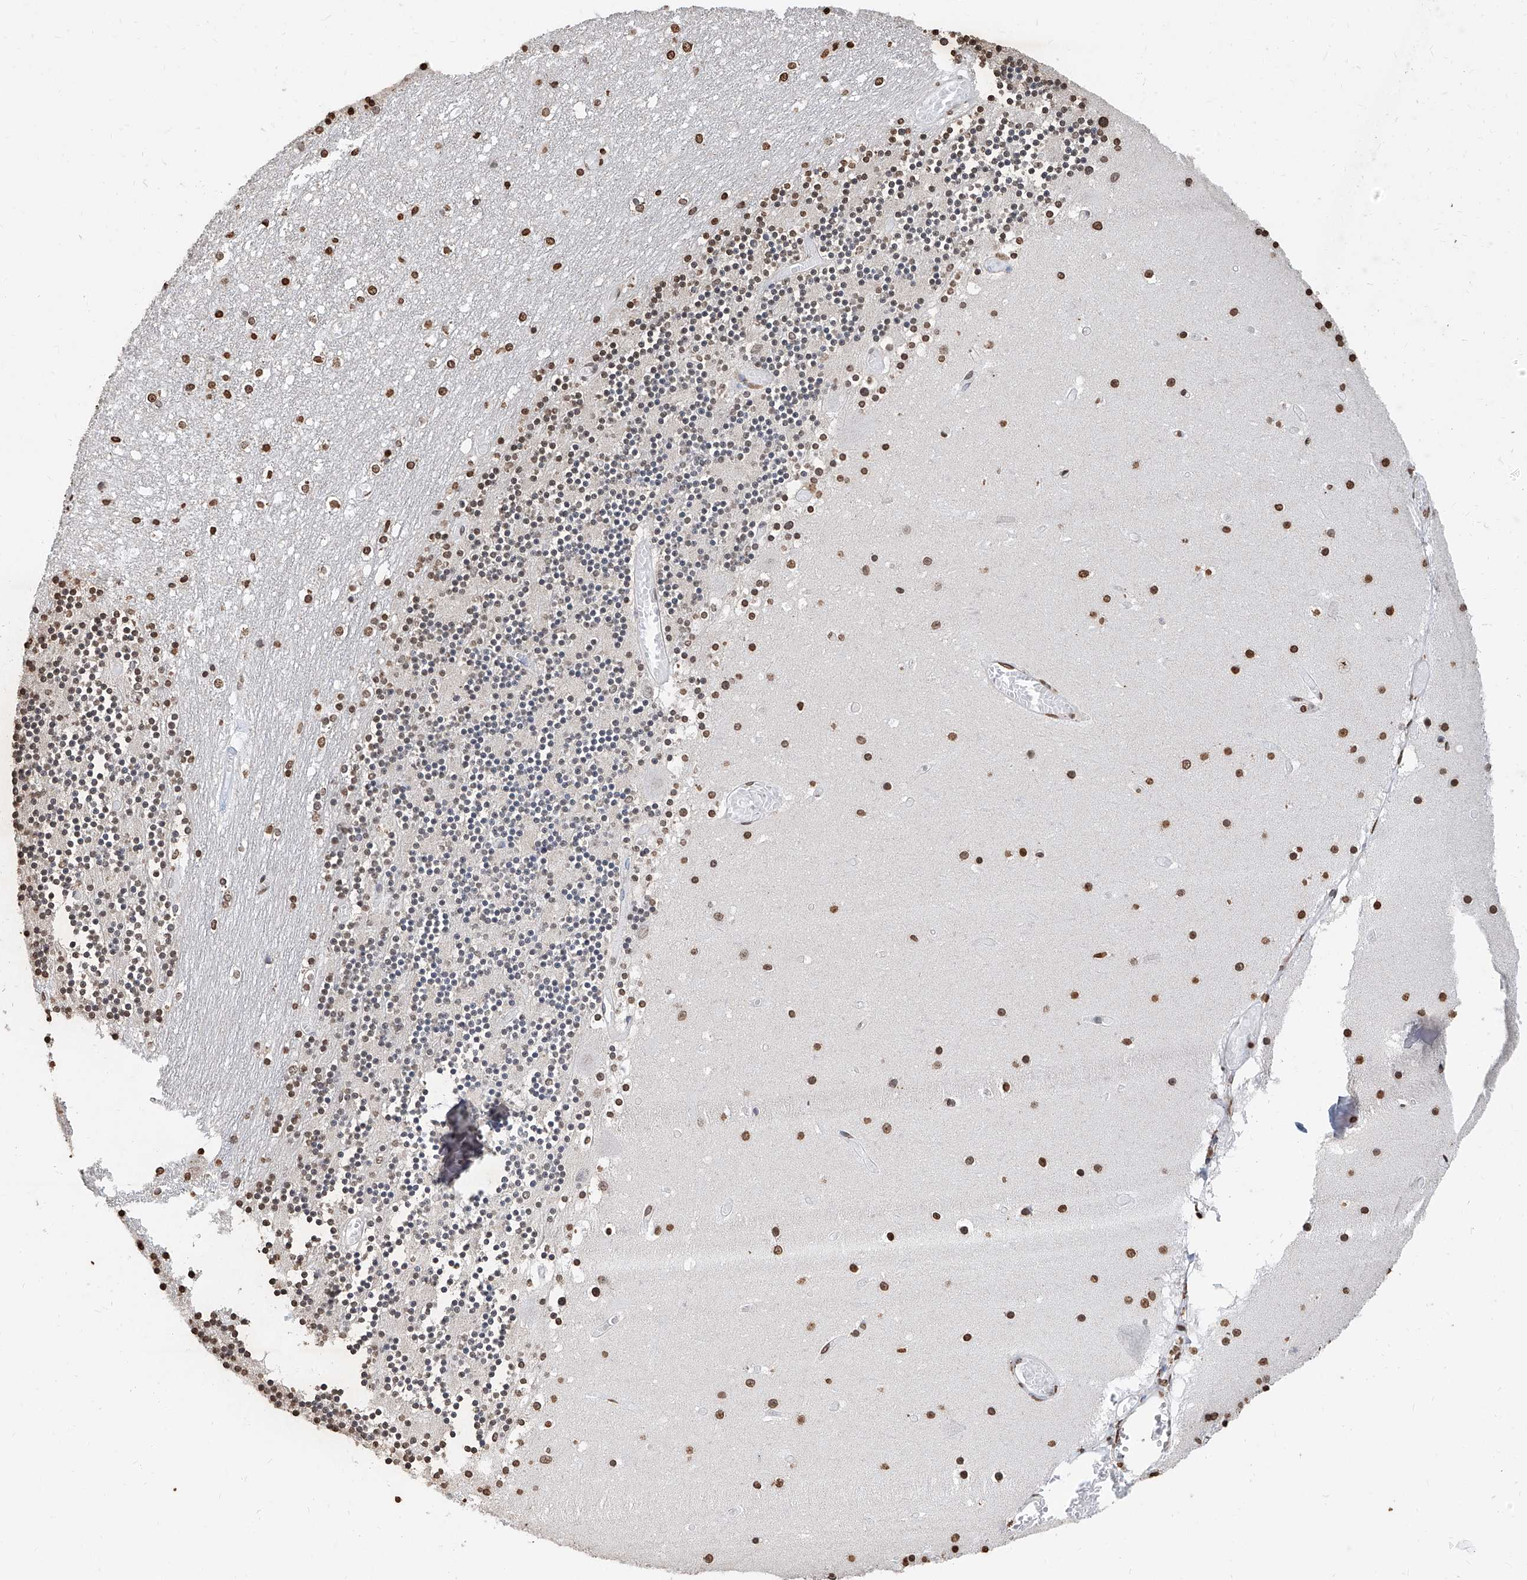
{"staining": {"intensity": "weak", "quantity": "<25%", "location": "nuclear"}, "tissue": "cerebellum", "cell_type": "Cells in granular layer", "image_type": "normal", "snomed": [{"axis": "morphology", "description": "Normal tissue, NOS"}, {"axis": "topography", "description": "Cerebellum"}], "caption": "This is an immunohistochemistry photomicrograph of normal human cerebellum. There is no expression in cells in granular layer.", "gene": "RP9", "patient": {"sex": "female", "age": 28}}